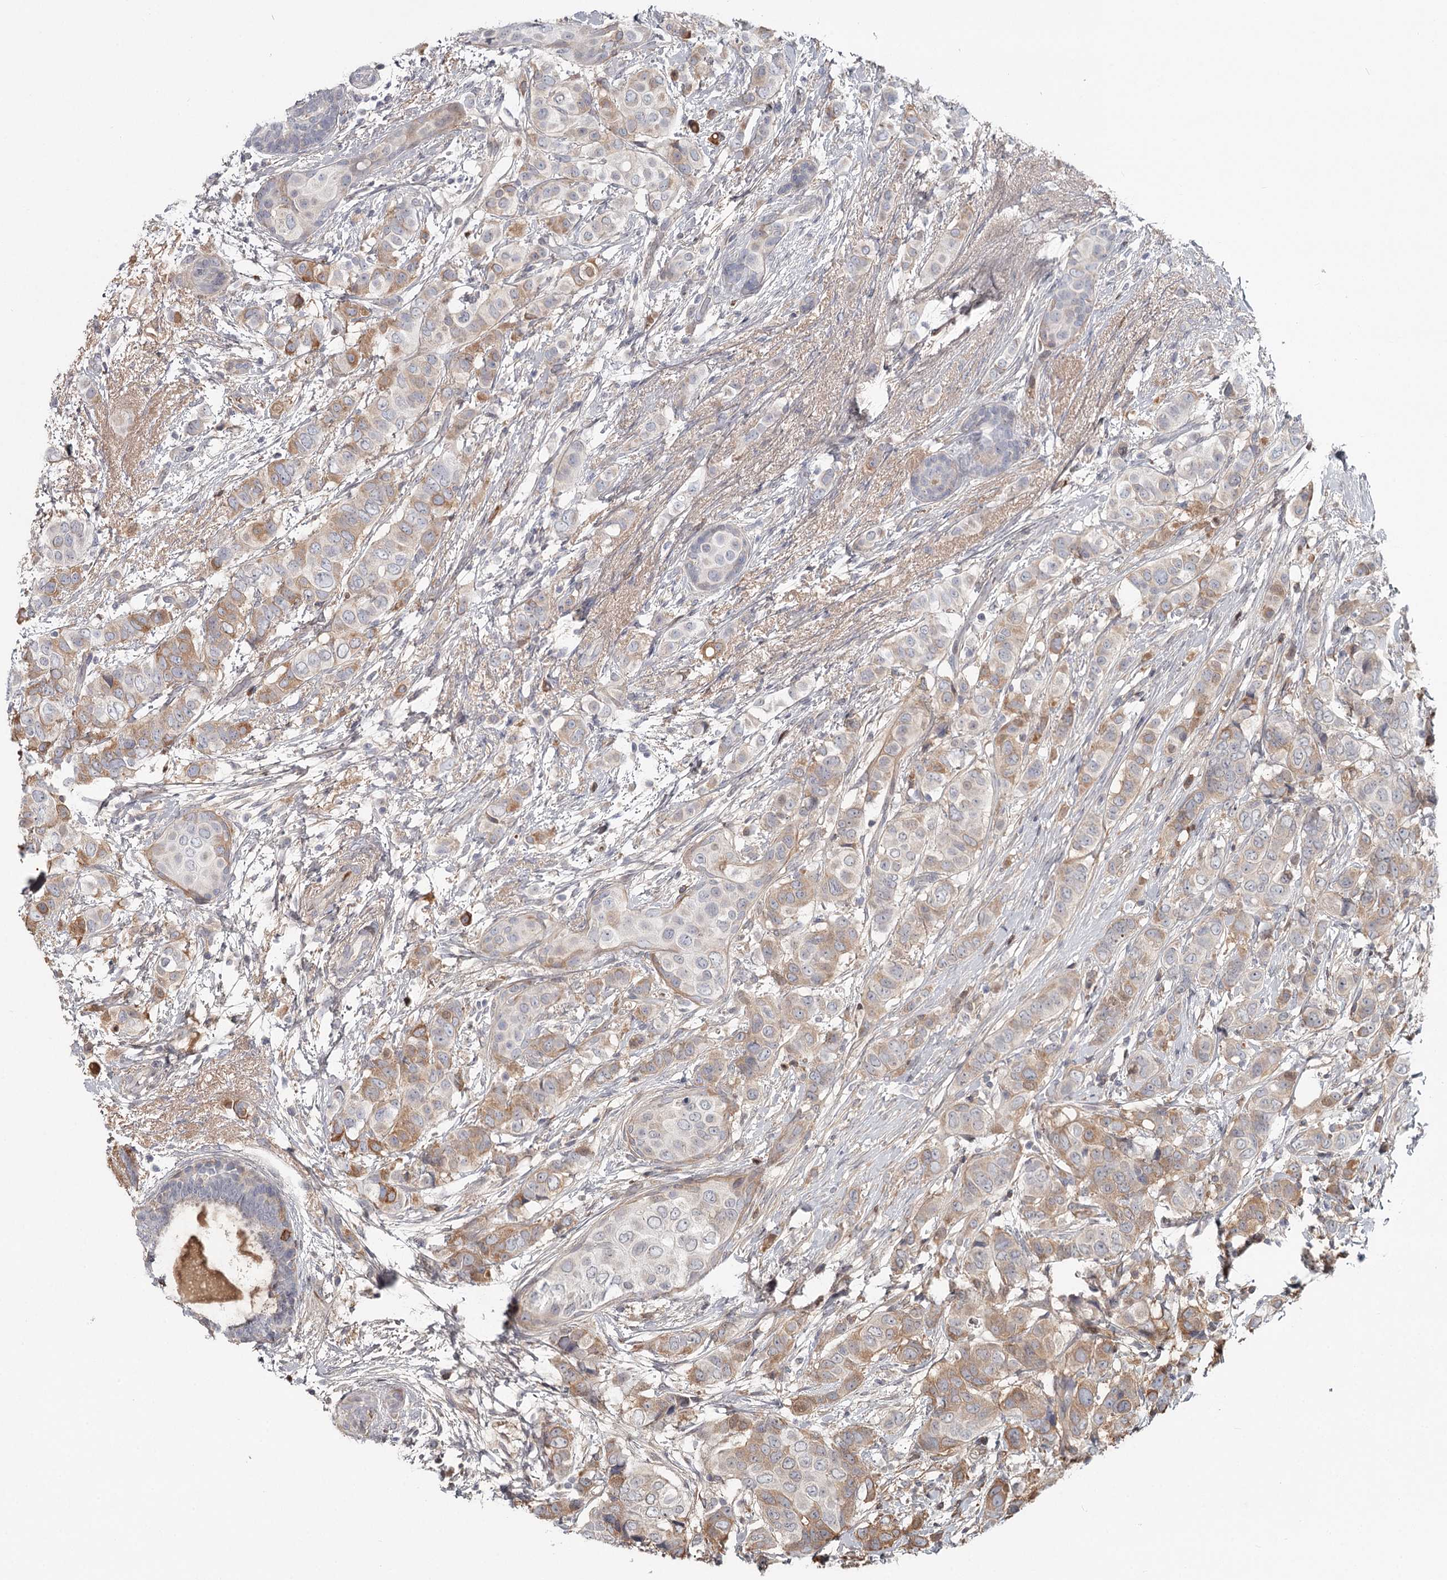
{"staining": {"intensity": "moderate", "quantity": "25%-75%", "location": "cytoplasmic/membranous"}, "tissue": "breast cancer", "cell_type": "Tumor cells", "image_type": "cancer", "snomed": [{"axis": "morphology", "description": "Lobular carcinoma"}, {"axis": "topography", "description": "Breast"}], "caption": "Immunohistochemistry (IHC) histopathology image of neoplastic tissue: human breast cancer (lobular carcinoma) stained using immunohistochemistry (IHC) shows medium levels of moderate protein expression localized specifically in the cytoplasmic/membranous of tumor cells, appearing as a cytoplasmic/membranous brown color.", "gene": "DHRS9", "patient": {"sex": "female", "age": 51}}